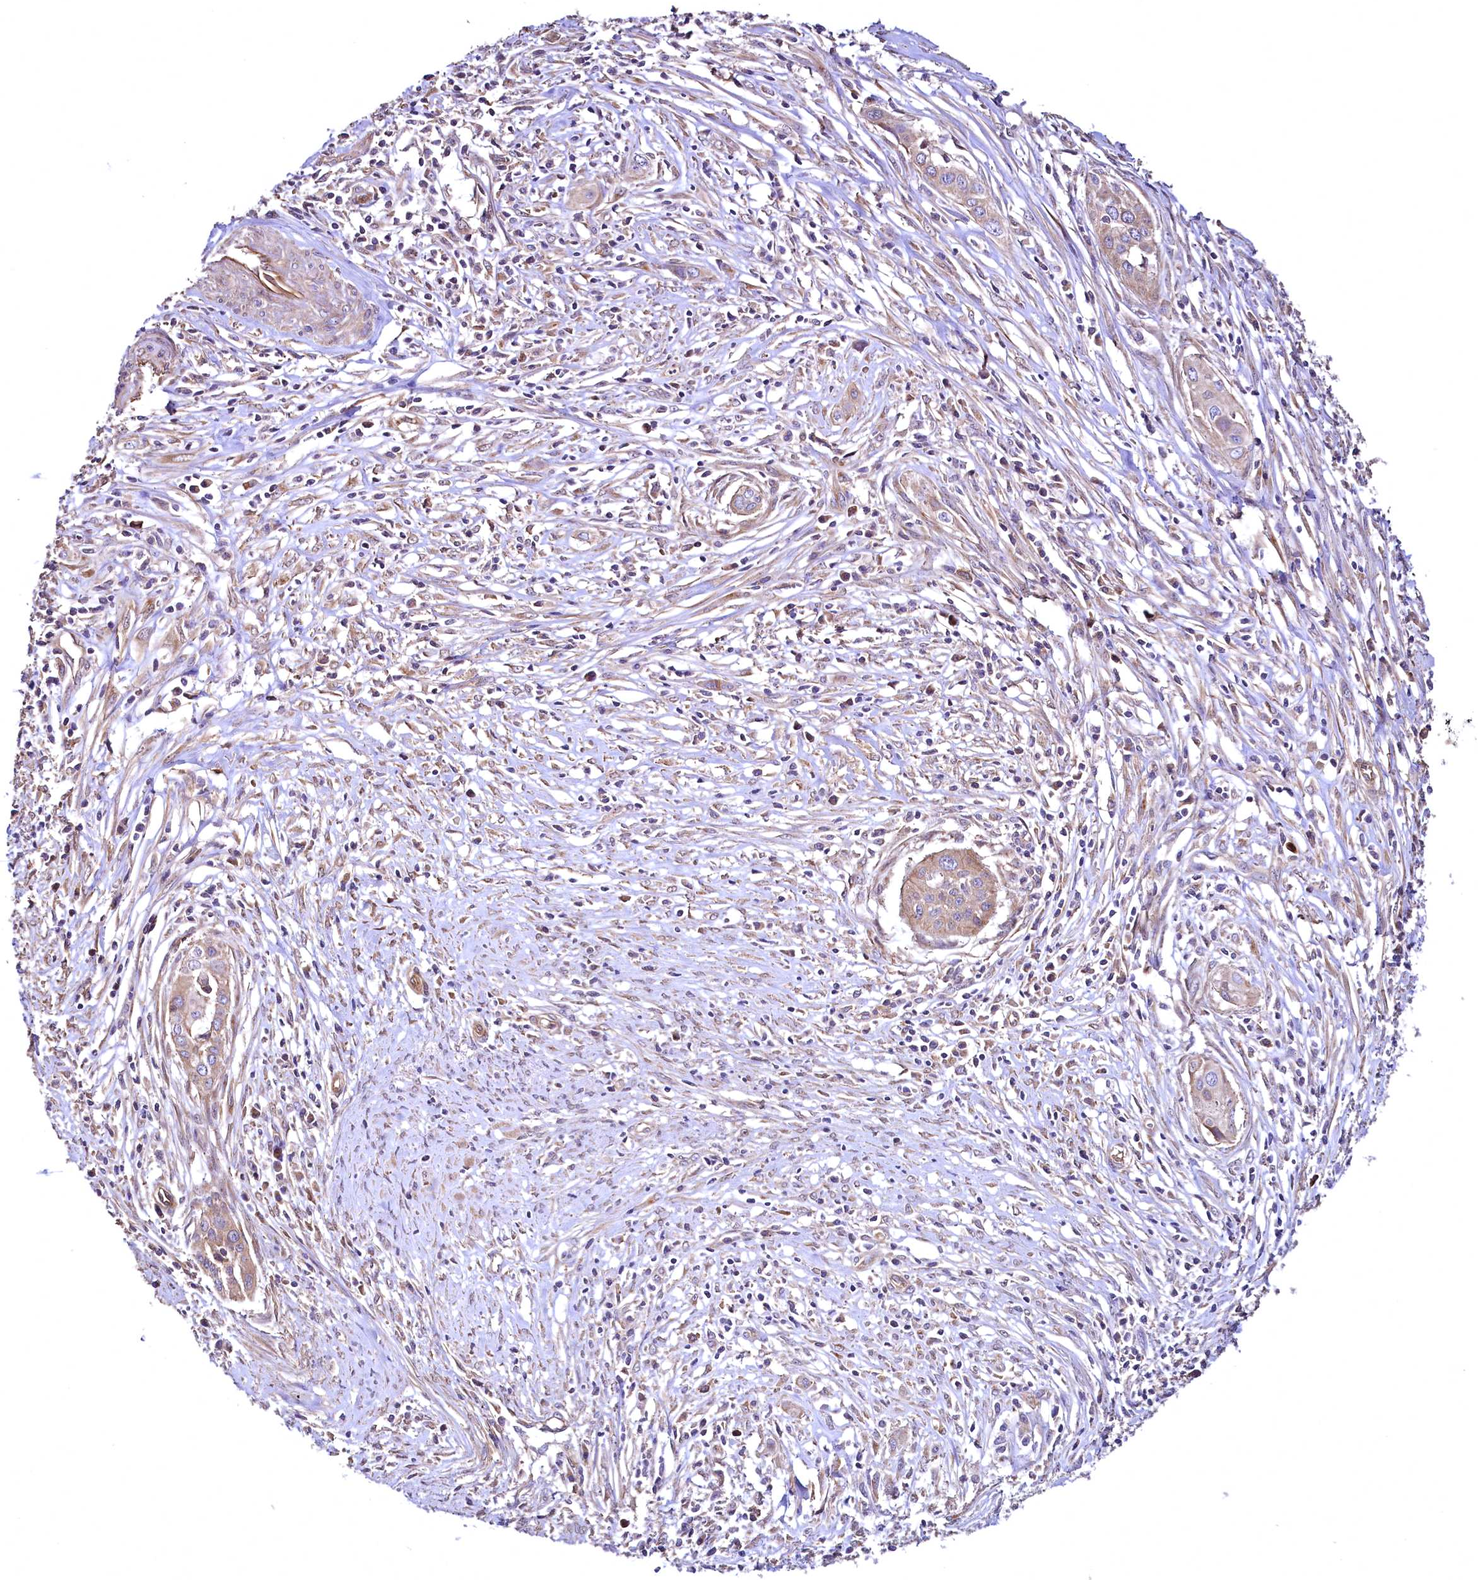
{"staining": {"intensity": "weak", "quantity": ">75%", "location": "cytoplasmic/membranous"}, "tissue": "cervical cancer", "cell_type": "Tumor cells", "image_type": "cancer", "snomed": [{"axis": "morphology", "description": "Squamous cell carcinoma, NOS"}, {"axis": "topography", "description": "Cervix"}], "caption": "Cervical squamous cell carcinoma stained for a protein (brown) shows weak cytoplasmic/membranous positive positivity in approximately >75% of tumor cells.", "gene": "TBCEL", "patient": {"sex": "female", "age": 34}}